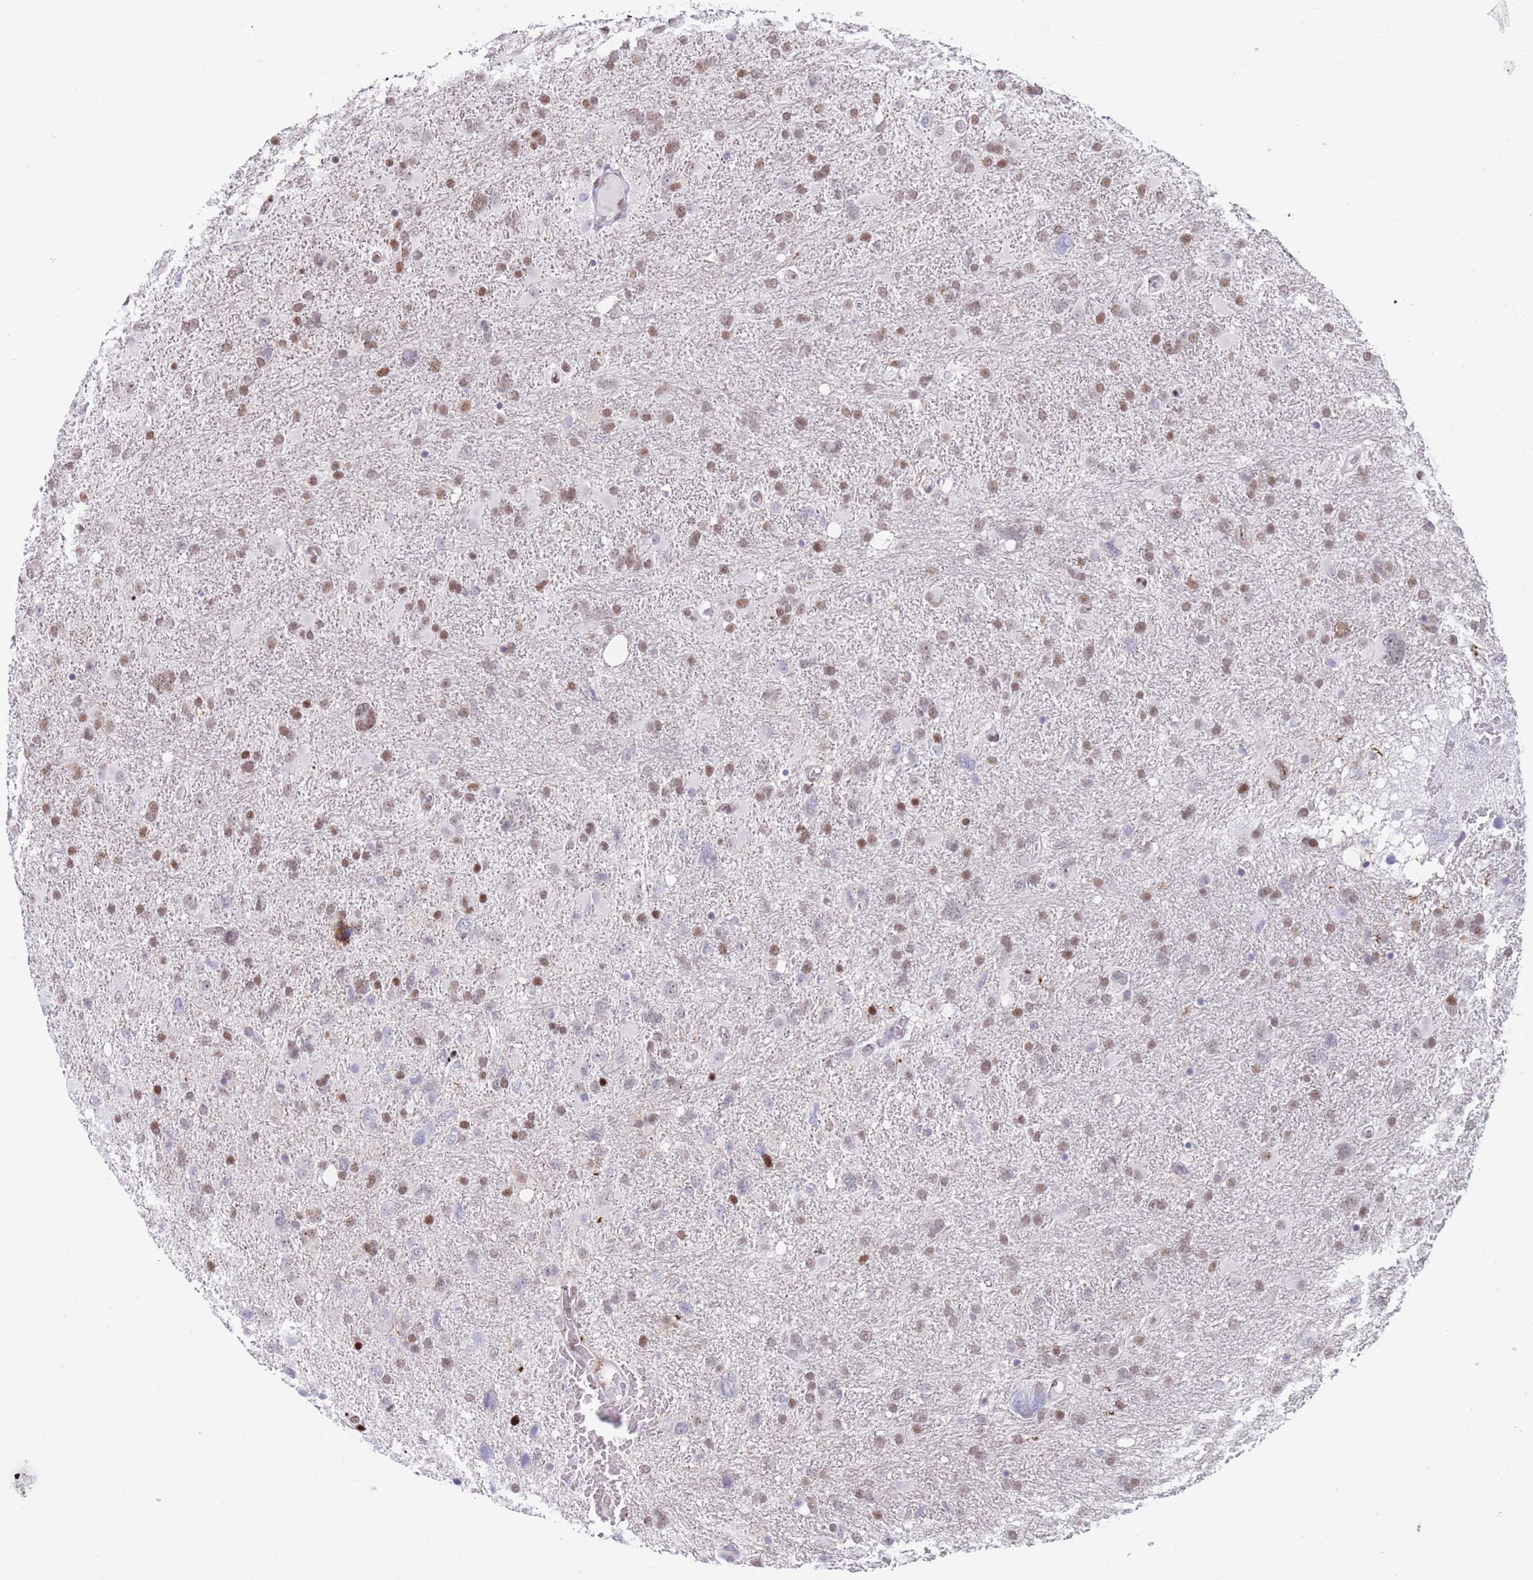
{"staining": {"intensity": "moderate", "quantity": ">75%", "location": "nuclear"}, "tissue": "glioma", "cell_type": "Tumor cells", "image_type": "cancer", "snomed": [{"axis": "morphology", "description": "Glioma, malignant, High grade"}, {"axis": "topography", "description": "Brain"}], "caption": "An image showing moderate nuclear staining in about >75% of tumor cells in high-grade glioma (malignant), as visualized by brown immunohistochemical staining.", "gene": "DNAJC3", "patient": {"sex": "male", "age": 61}}